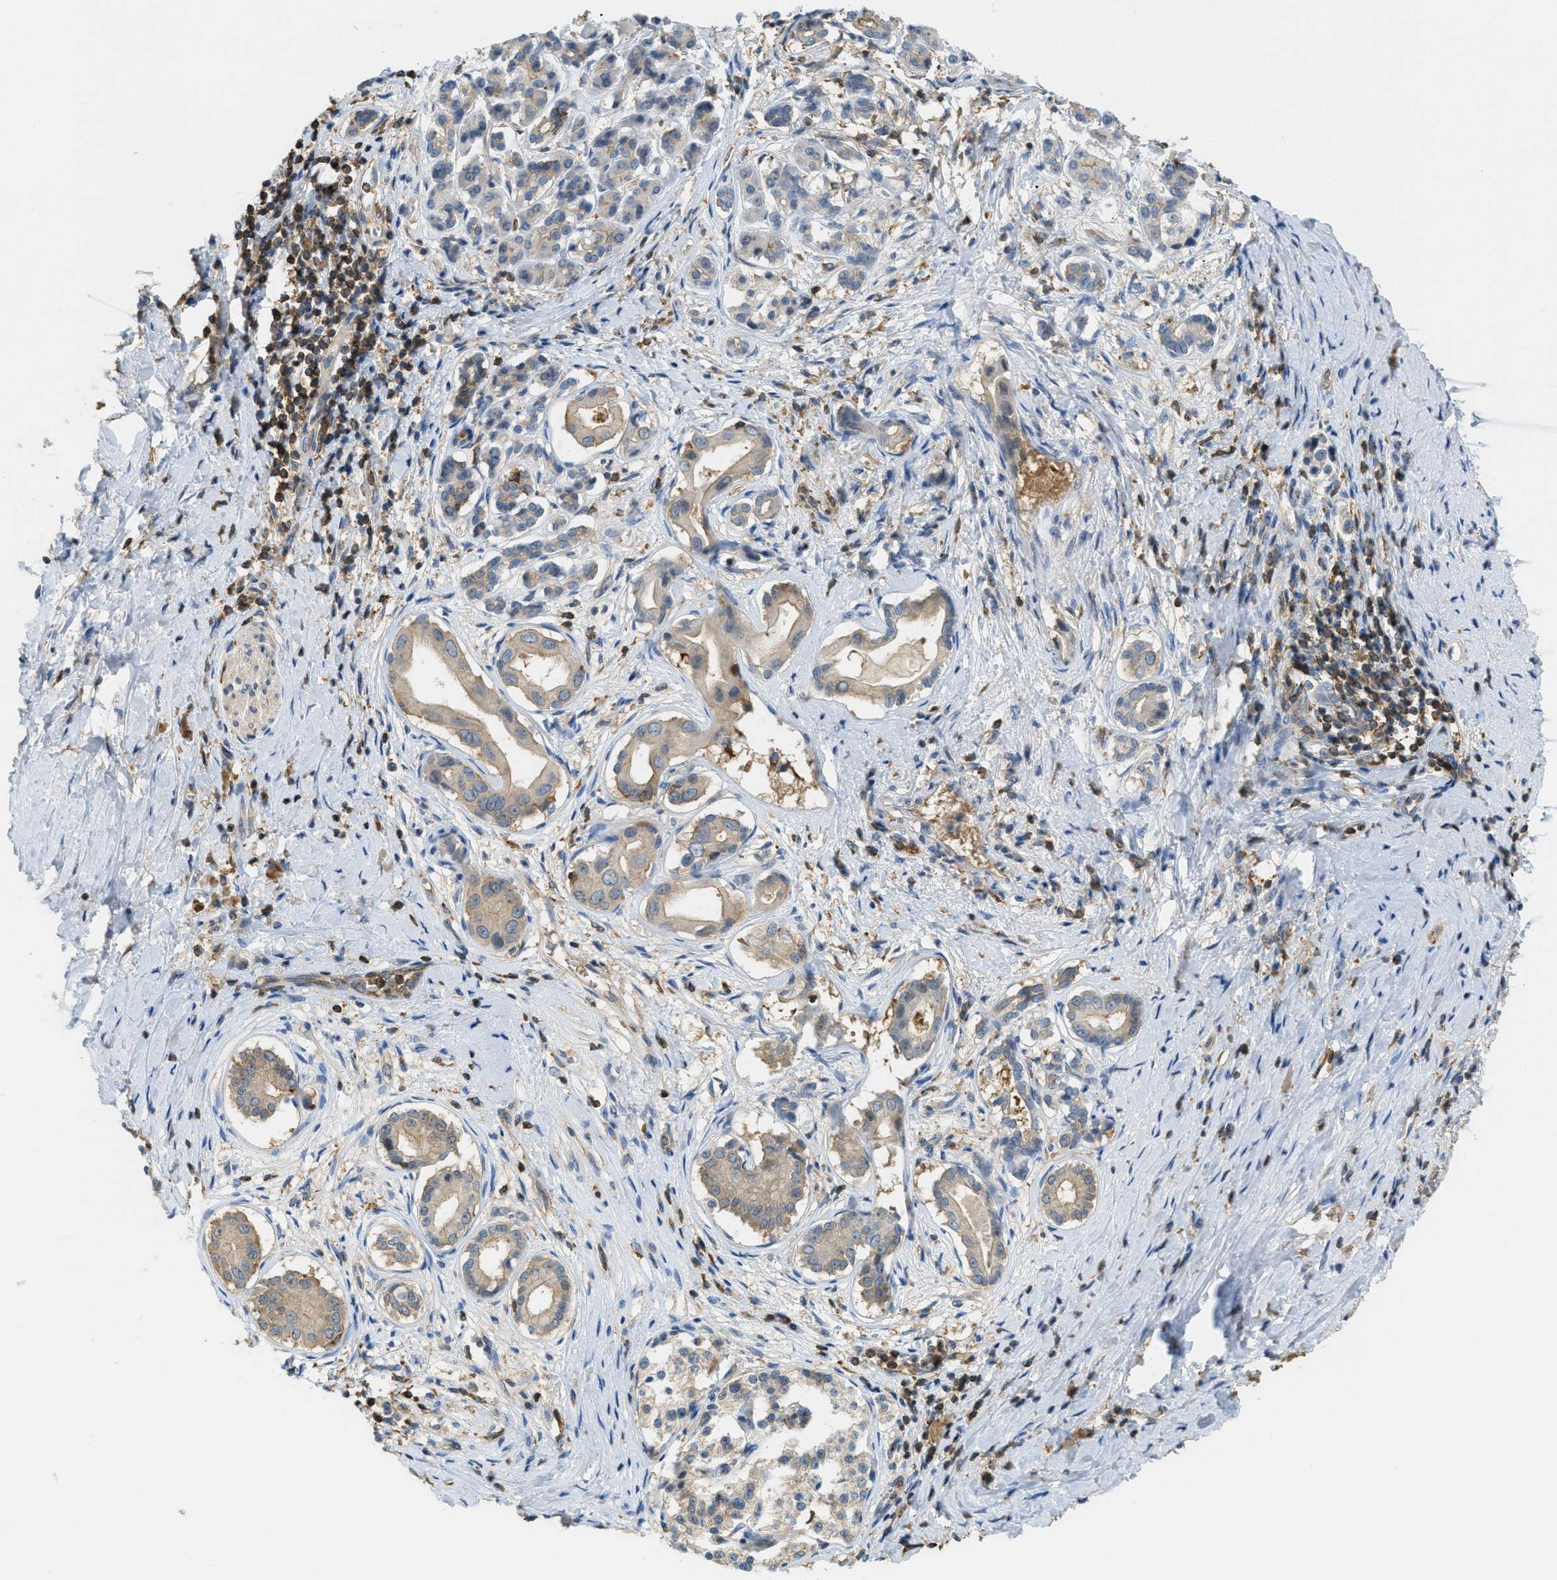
{"staining": {"intensity": "weak", "quantity": ">75%", "location": "cytoplasmic/membranous"}, "tissue": "pancreatic cancer", "cell_type": "Tumor cells", "image_type": "cancer", "snomed": [{"axis": "morphology", "description": "Adenocarcinoma, NOS"}, {"axis": "topography", "description": "Pancreas"}], "caption": "Pancreatic cancer tissue displays weak cytoplasmic/membranous expression in approximately >75% of tumor cells Nuclei are stained in blue.", "gene": "GRIK2", "patient": {"sex": "male", "age": 55}}